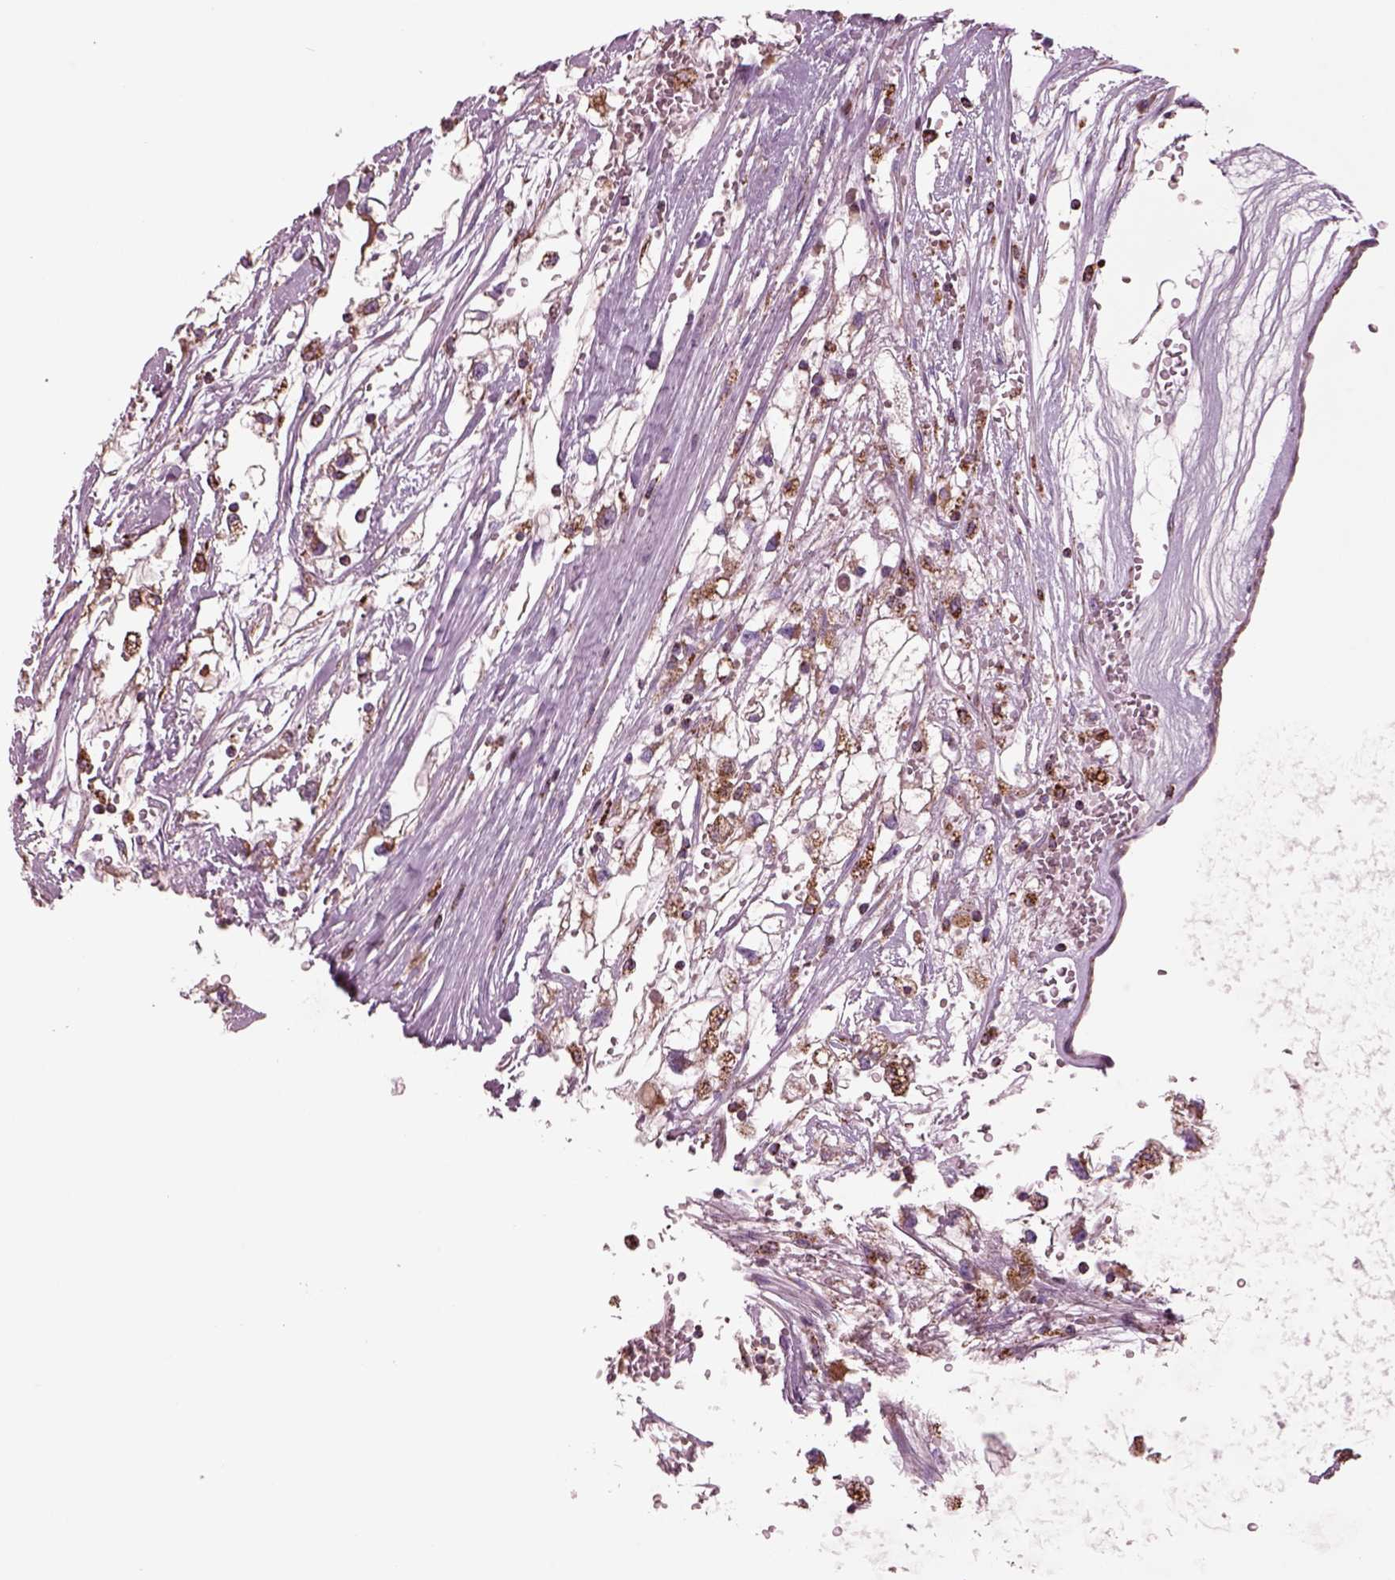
{"staining": {"intensity": "moderate", "quantity": ">75%", "location": "cytoplasmic/membranous"}, "tissue": "renal cancer", "cell_type": "Tumor cells", "image_type": "cancer", "snomed": [{"axis": "morphology", "description": "Adenocarcinoma, NOS"}, {"axis": "topography", "description": "Kidney"}], "caption": "Protein staining of renal cancer (adenocarcinoma) tissue demonstrates moderate cytoplasmic/membranous positivity in about >75% of tumor cells. (DAB = brown stain, brightfield microscopy at high magnification).", "gene": "SLC25A24", "patient": {"sex": "male", "age": 59}}